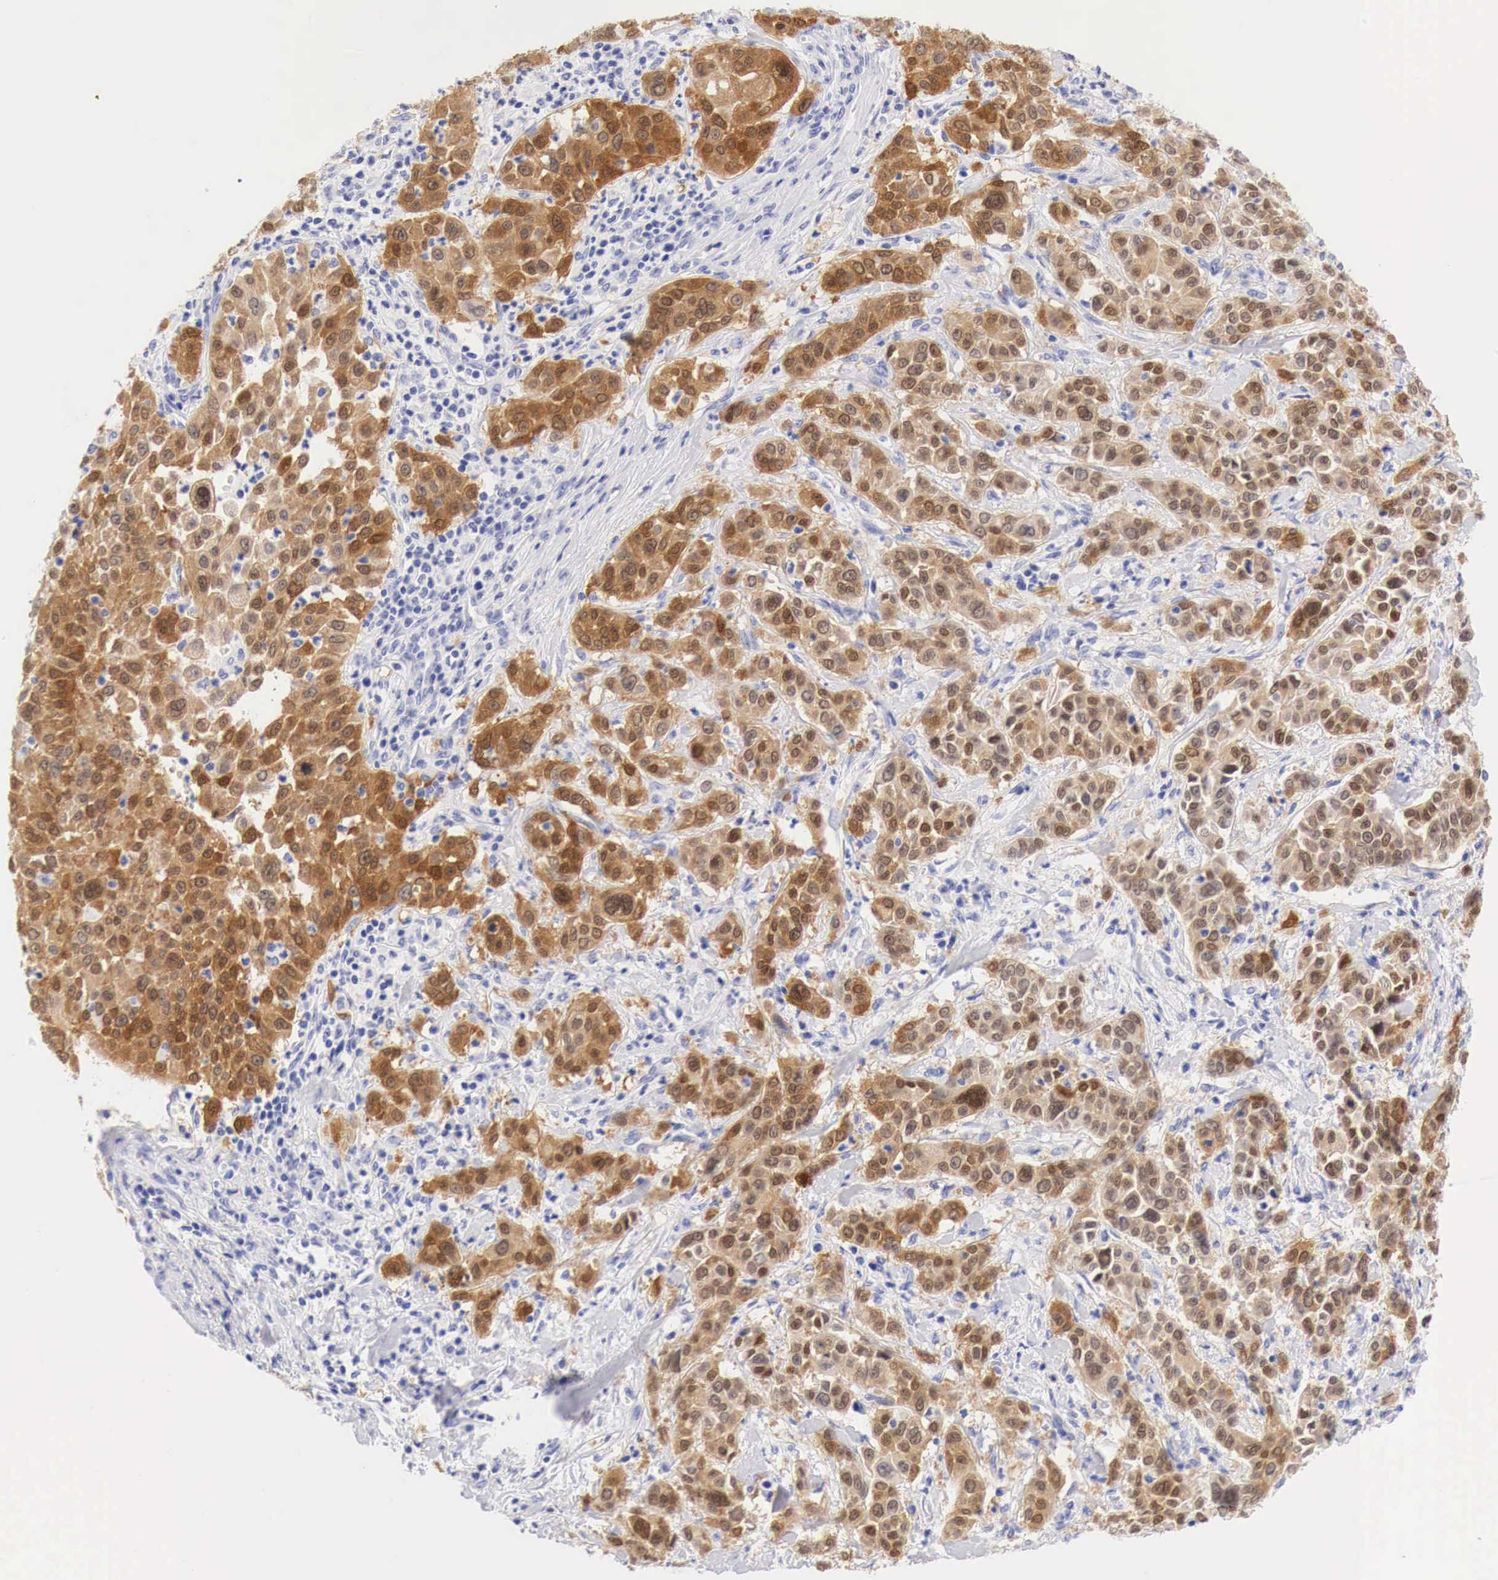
{"staining": {"intensity": "strong", "quantity": ">75%", "location": "cytoplasmic/membranous"}, "tissue": "pancreatic cancer", "cell_type": "Tumor cells", "image_type": "cancer", "snomed": [{"axis": "morphology", "description": "Adenocarcinoma, NOS"}, {"axis": "topography", "description": "Pancreas"}], "caption": "Immunohistochemical staining of human pancreatic cancer displays high levels of strong cytoplasmic/membranous protein expression in about >75% of tumor cells.", "gene": "CDKN2A", "patient": {"sex": "female", "age": 52}}